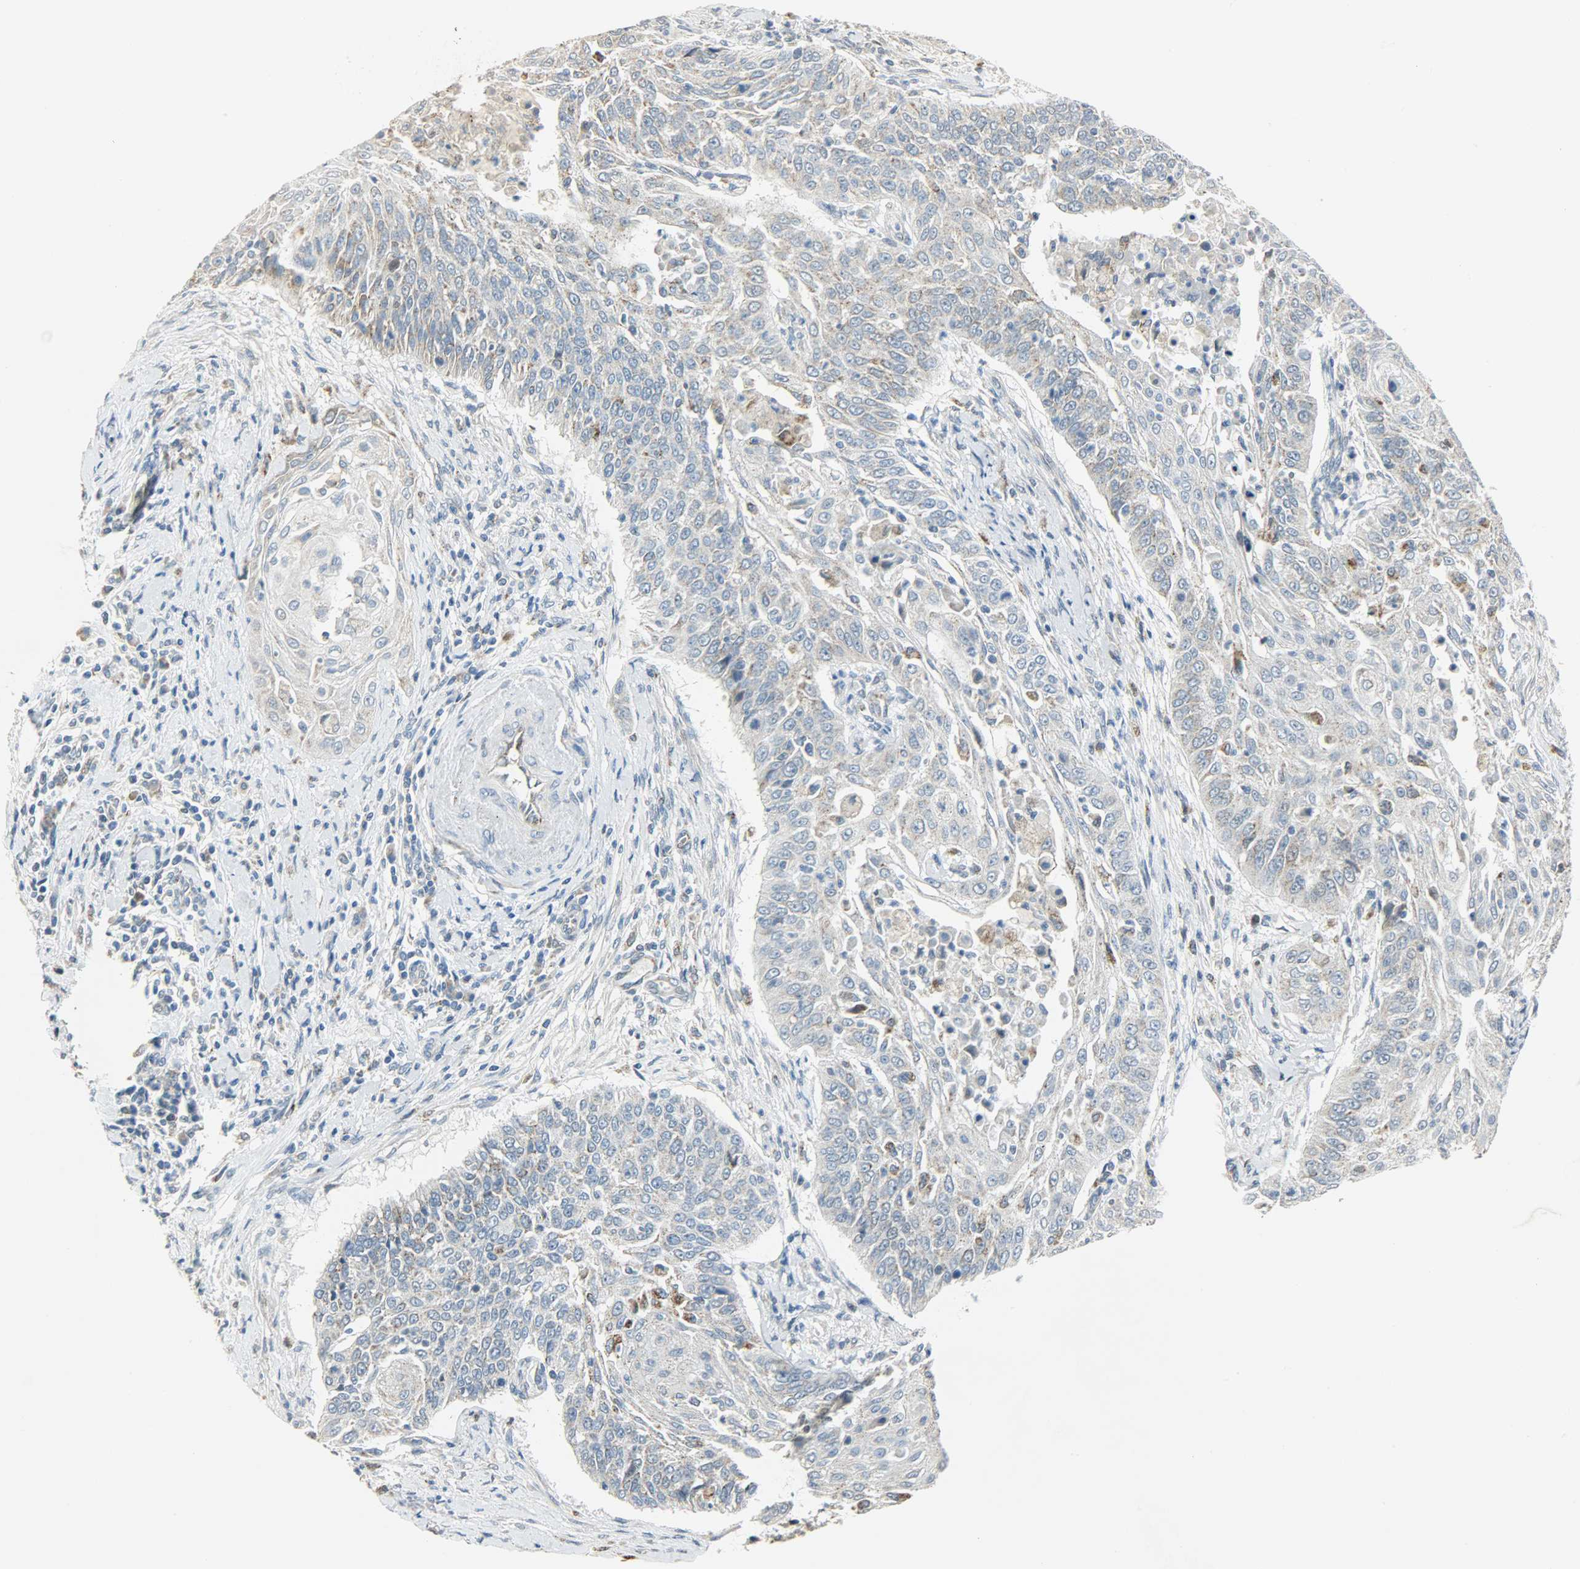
{"staining": {"intensity": "negative", "quantity": "none", "location": "none"}, "tissue": "cervical cancer", "cell_type": "Tumor cells", "image_type": "cancer", "snomed": [{"axis": "morphology", "description": "Squamous cell carcinoma, NOS"}, {"axis": "topography", "description": "Cervix"}], "caption": "Immunohistochemical staining of human cervical cancer displays no significant staining in tumor cells.", "gene": "PPP1R1B", "patient": {"sex": "female", "age": 33}}